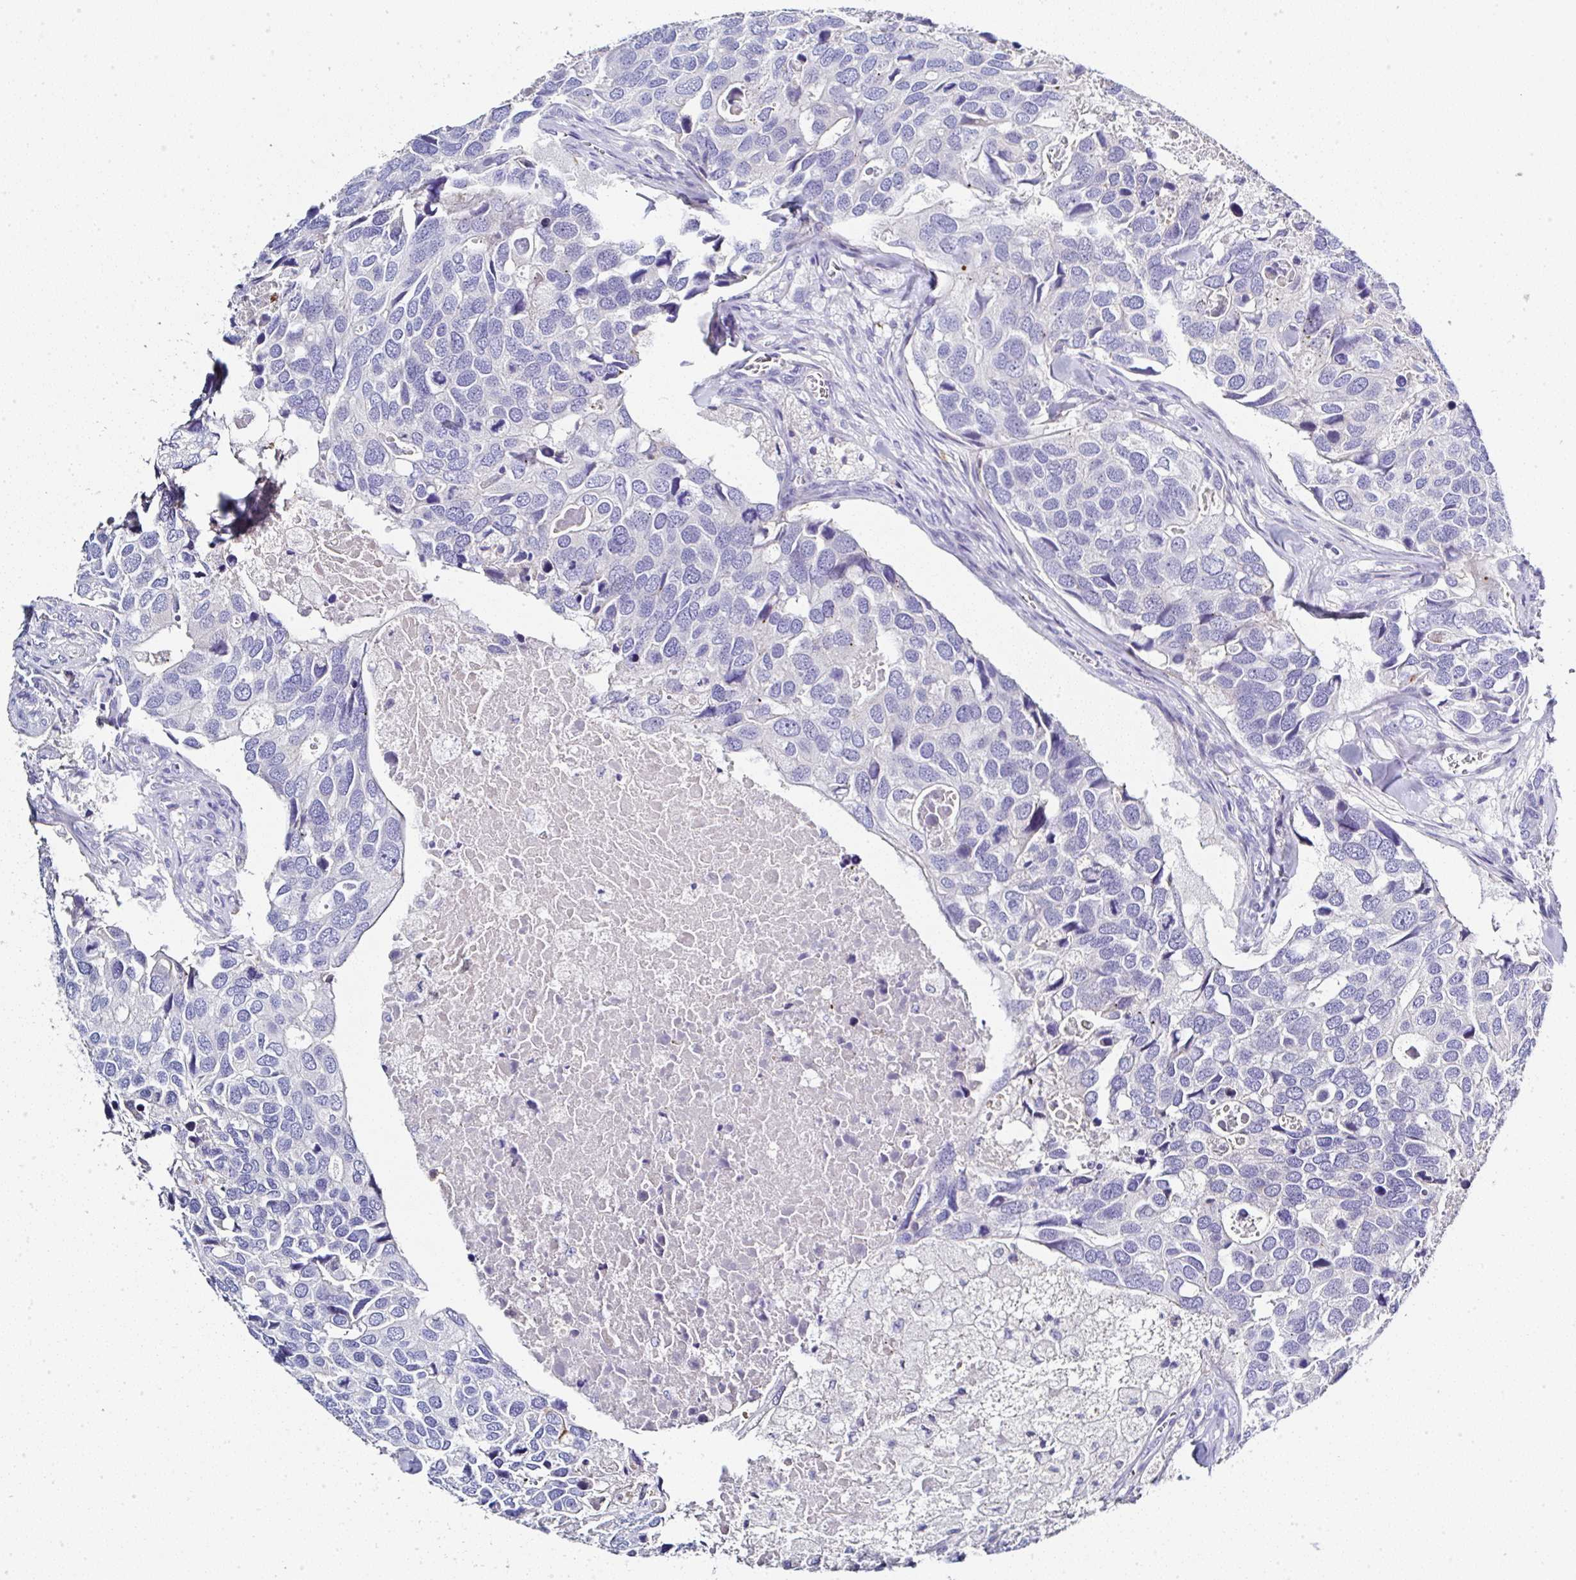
{"staining": {"intensity": "negative", "quantity": "none", "location": "none"}, "tissue": "breast cancer", "cell_type": "Tumor cells", "image_type": "cancer", "snomed": [{"axis": "morphology", "description": "Duct carcinoma"}, {"axis": "topography", "description": "Breast"}], "caption": "High magnification brightfield microscopy of infiltrating ductal carcinoma (breast) stained with DAB (3,3'-diaminobenzidine) (brown) and counterstained with hematoxylin (blue): tumor cells show no significant positivity. (Stains: DAB (3,3'-diaminobenzidine) immunohistochemistry with hematoxylin counter stain, Microscopy: brightfield microscopy at high magnification).", "gene": "PPFIA4", "patient": {"sex": "female", "age": 83}}